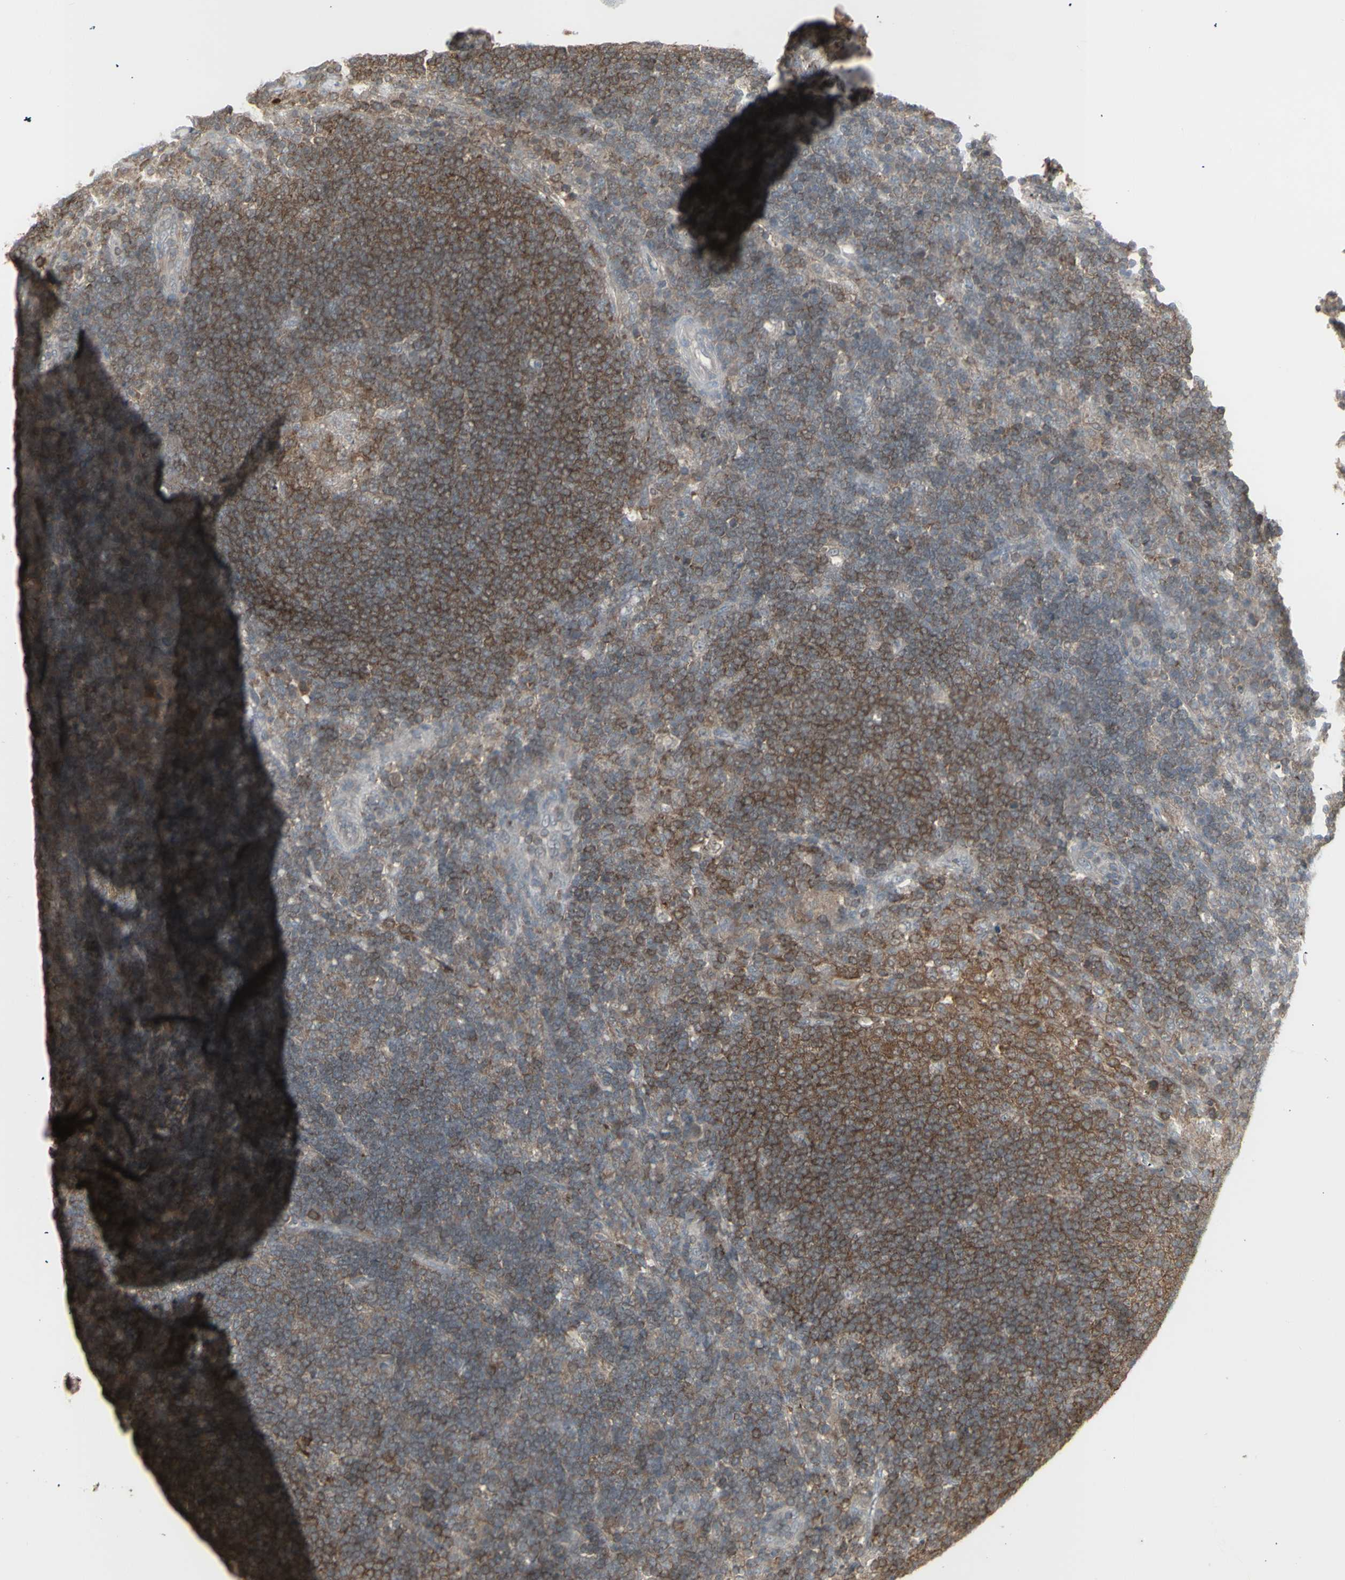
{"staining": {"intensity": "strong", "quantity": ">75%", "location": "cytoplasmic/membranous"}, "tissue": "lymph node", "cell_type": "Germinal center cells", "image_type": "normal", "snomed": [{"axis": "morphology", "description": "Normal tissue, NOS"}, {"axis": "topography", "description": "Lymph node"}], "caption": "This photomicrograph displays immunohistochemistry (IHC) staining of unremarkable human lymph node, with high strong cytoplasmic/membranous positivity in about >75% of germinal center cells.", "gene": "CSK", "patient": {"sex": "female", "age": 53}}